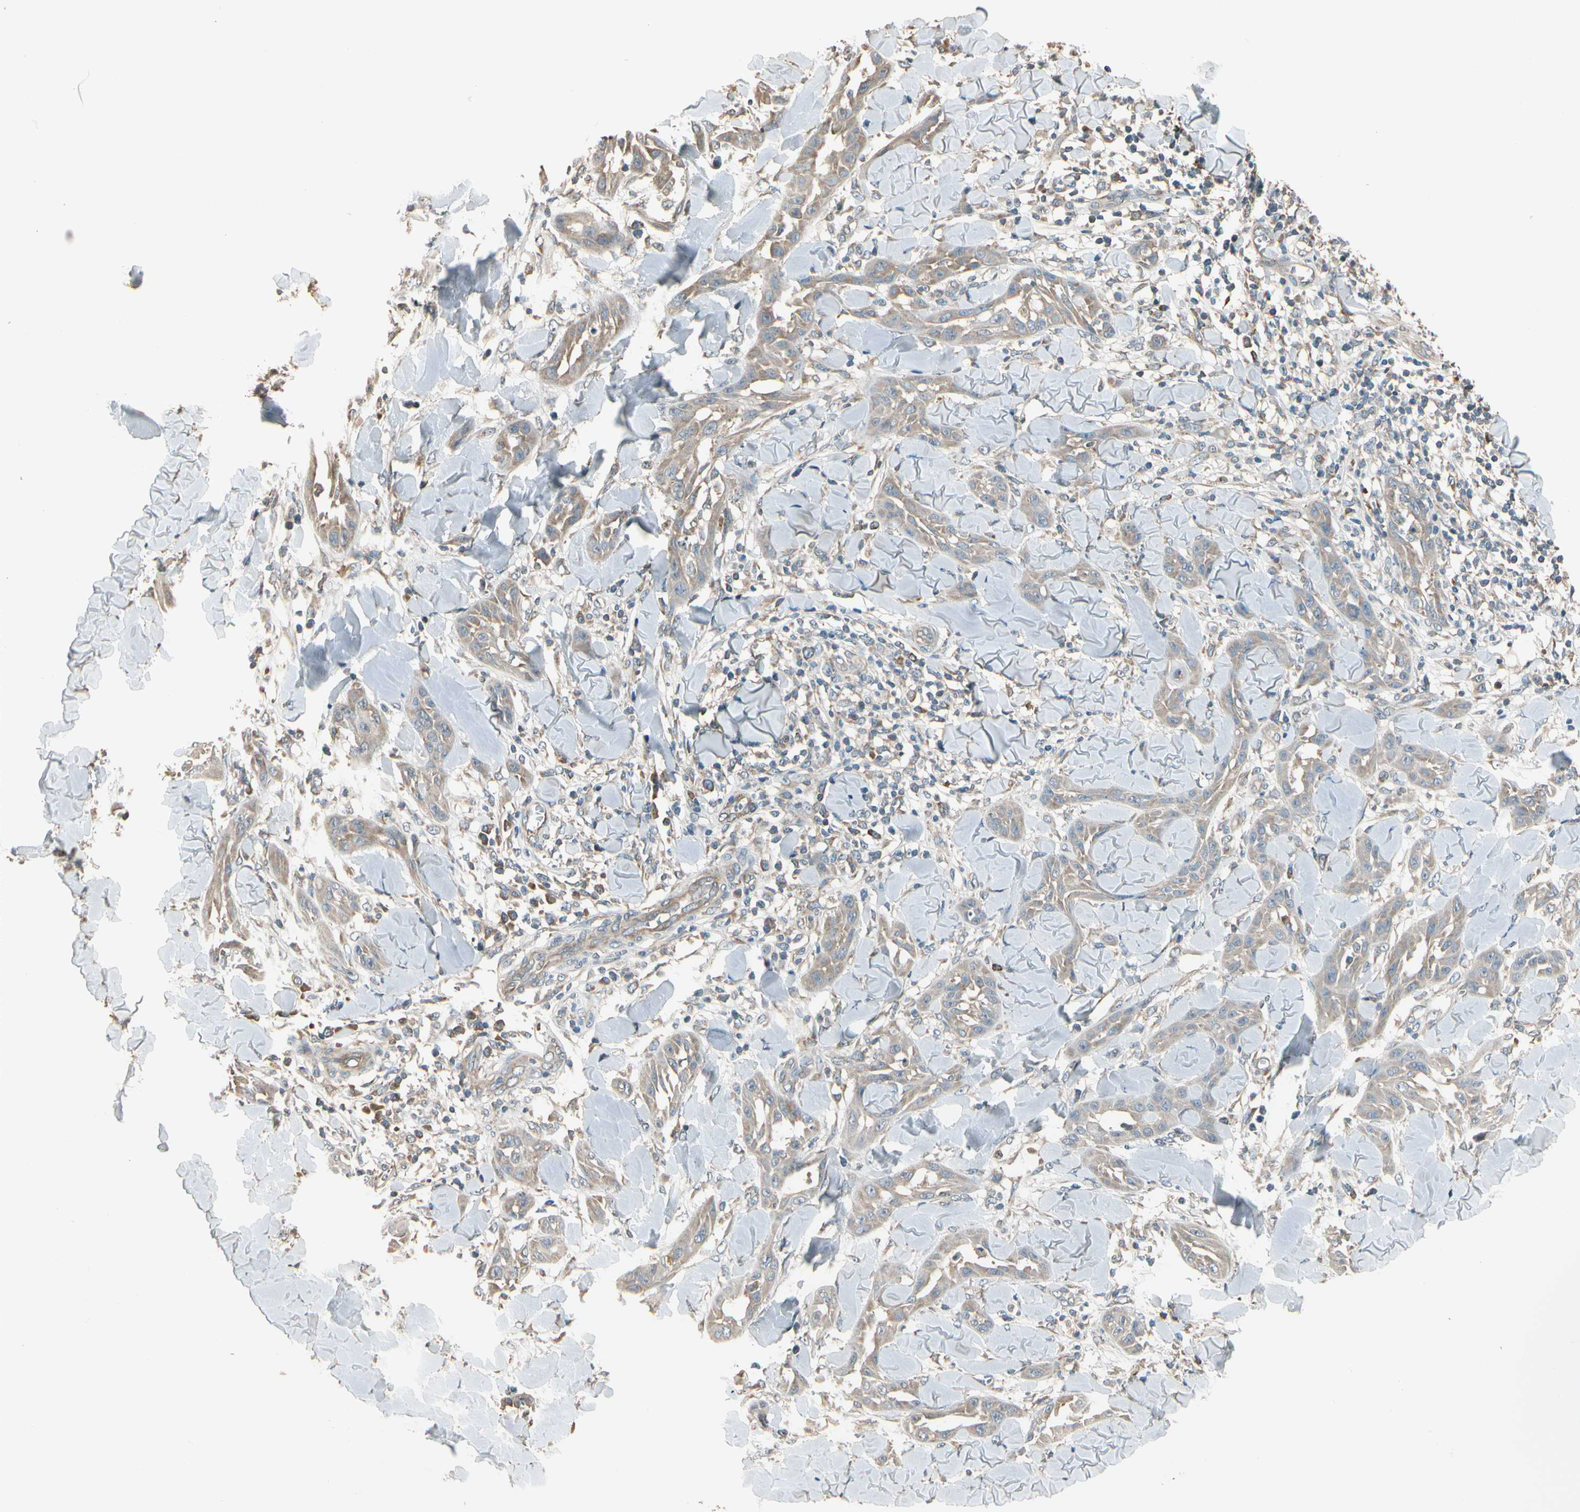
{"staining": {"intensity": "weak", "quantity": ">75%", "location": "cytoplasmic/membranous"}, "tissue": "skin cancer", "cell_type": "Tumor cells", "image_type": "cancer", "snomed": [{"axis": "morphology", "description": "Squamous cell carcinoma, NOS"}, {"axis": "topography", "description": "Skin"}], "caption": "IHC of skin cancer displays low levels of weak cytoplasmic/membranous positivity in about >75% of tumor cells. (DAB (3,3'-diaminobenzidine) = brown stain, brightfield microscopy at high magnification).", "gene": "TNFRSF21", "patient": {"sex": "male", "age": 24}}